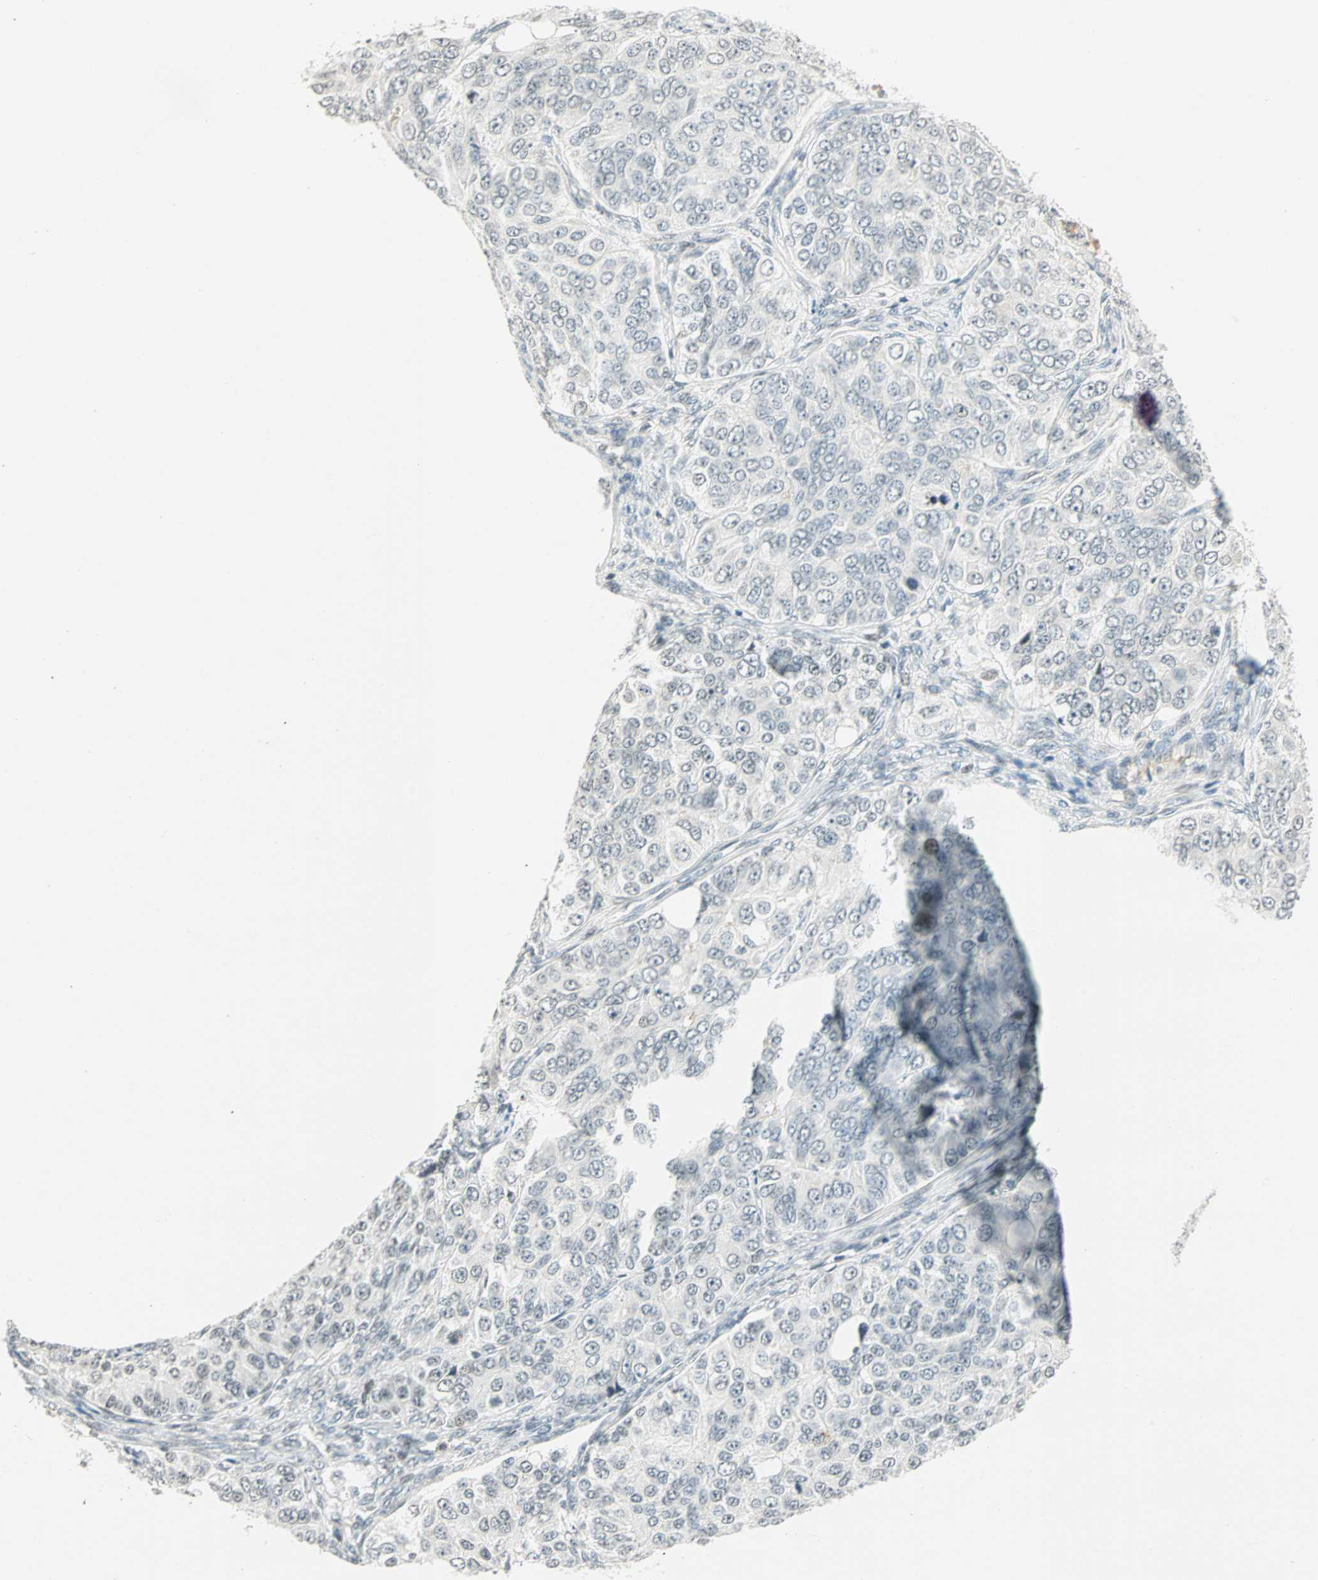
{"staining": {"intensity": "weak", "quantity": "<25%", "location": "nuclear"}, "tissue": "ovarian cancer", "cell_type": "Tumor cells", "image_type": "cancer", "snomed": [{"axis": "morphology", "description": "Carcinoma, endometroid"}, {"axis": "topography", "description": "Ovary"}], "caption": "Ovarian cancer was stained to show a protein in brown. There is no significant staining in tumor cells.", "gene": "SMAD3", "patient": {"sex": "female", "age": 51}}